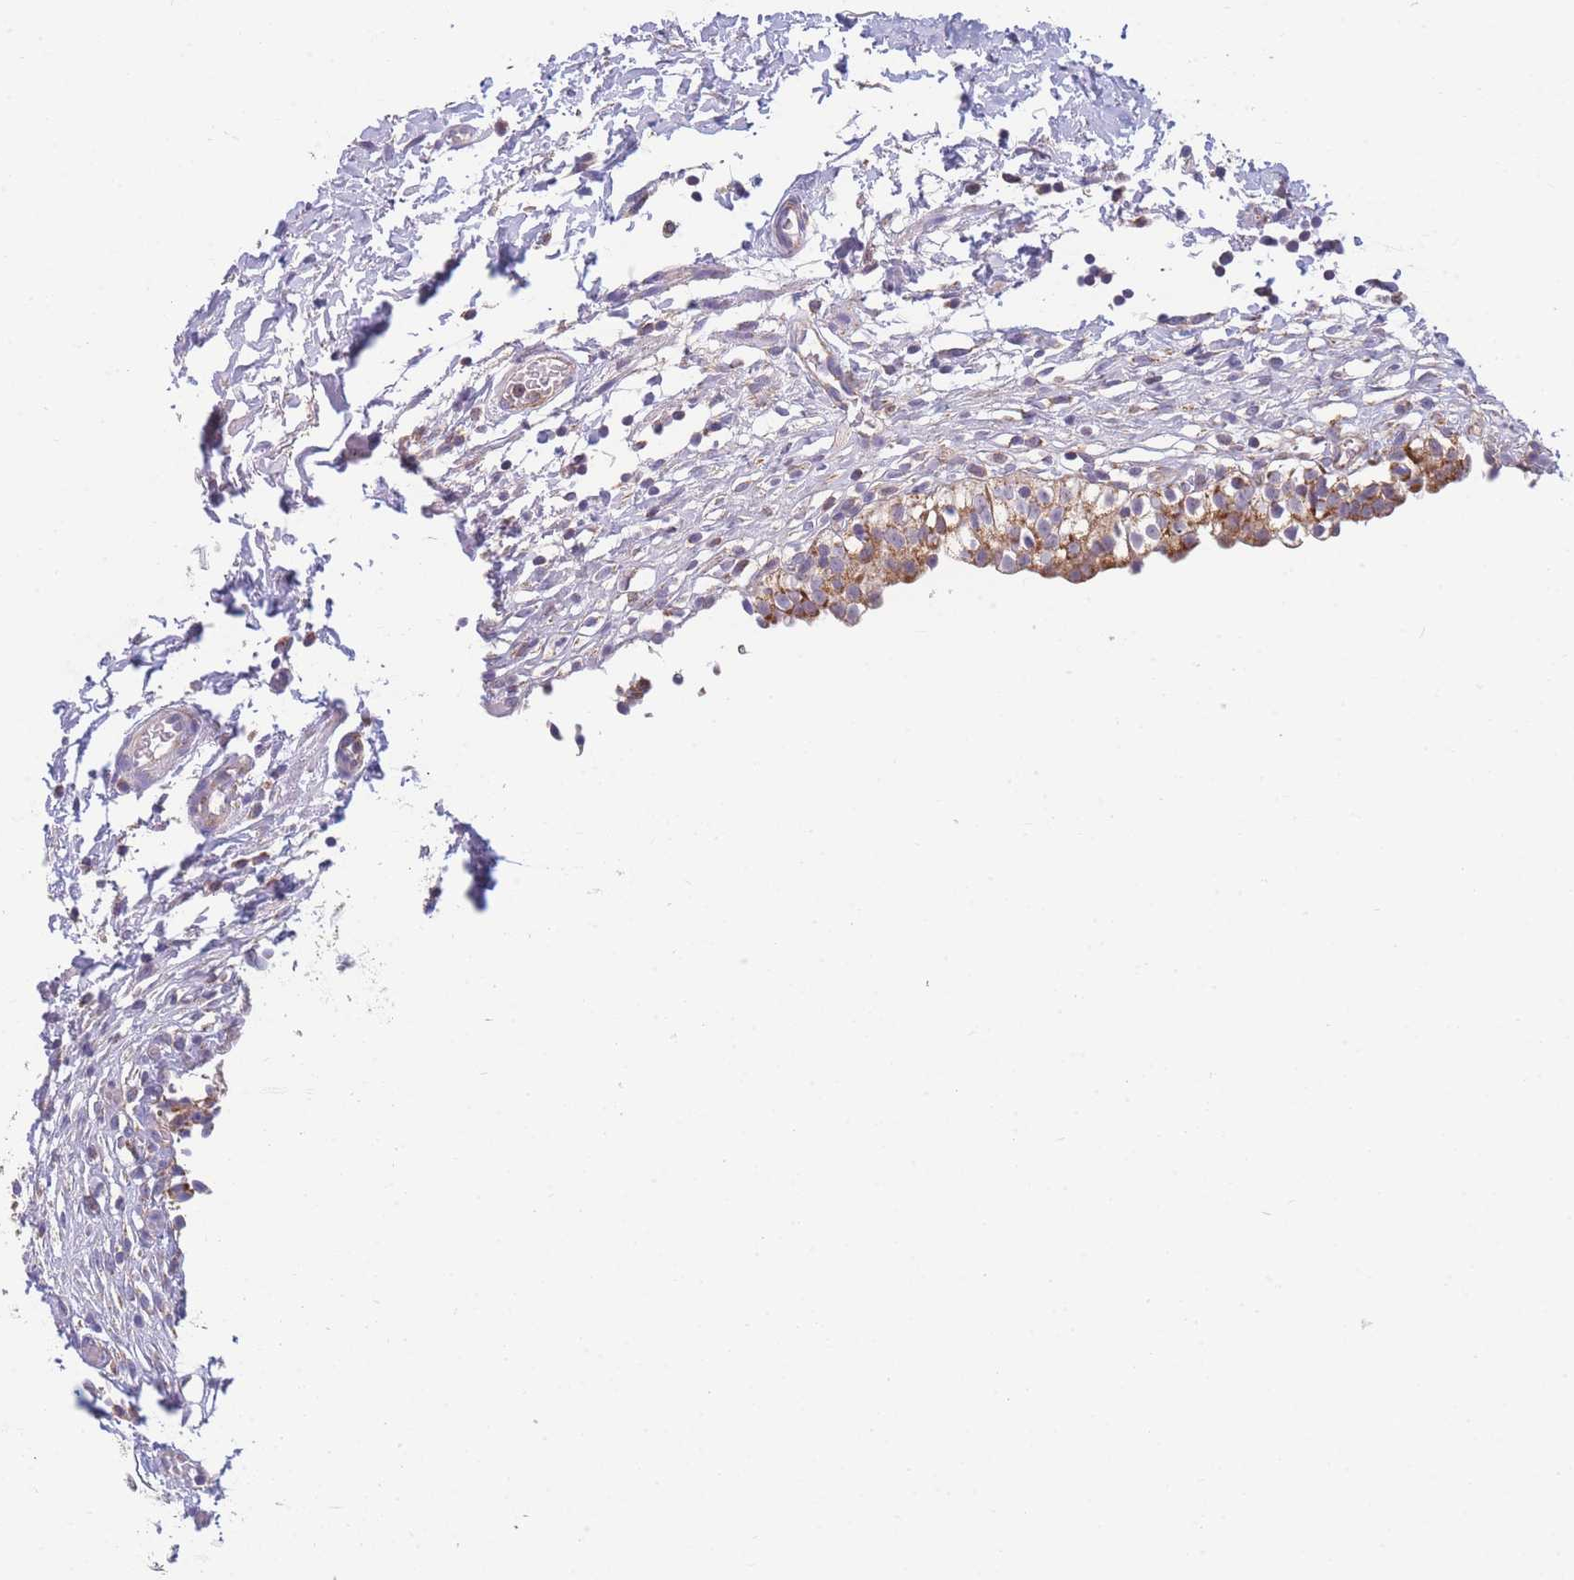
{"staining": {"intensity": "strong", "quantity": ">75%", "location": "cytoplasmic/membranous"}, "tissue": "urinary bladder", "cell_type": "Urothelial cells", "image_type": "normal", "snomed": [{"axis": "morphology", "description": "Normal tissue, NOS"}, {"axis": "topography", "description": "Urinary bladder"}, {"axis": "topography", "description": "Peripheral nerve tissue"}], "caption": "Protein staining of unremarkable urinary bladder displays strong cytoplasmic/membranous positivity in approximately >75% of urothelial cells.", "gene": "MRPS11", "patient": {"sex": "male", "age": 55}}